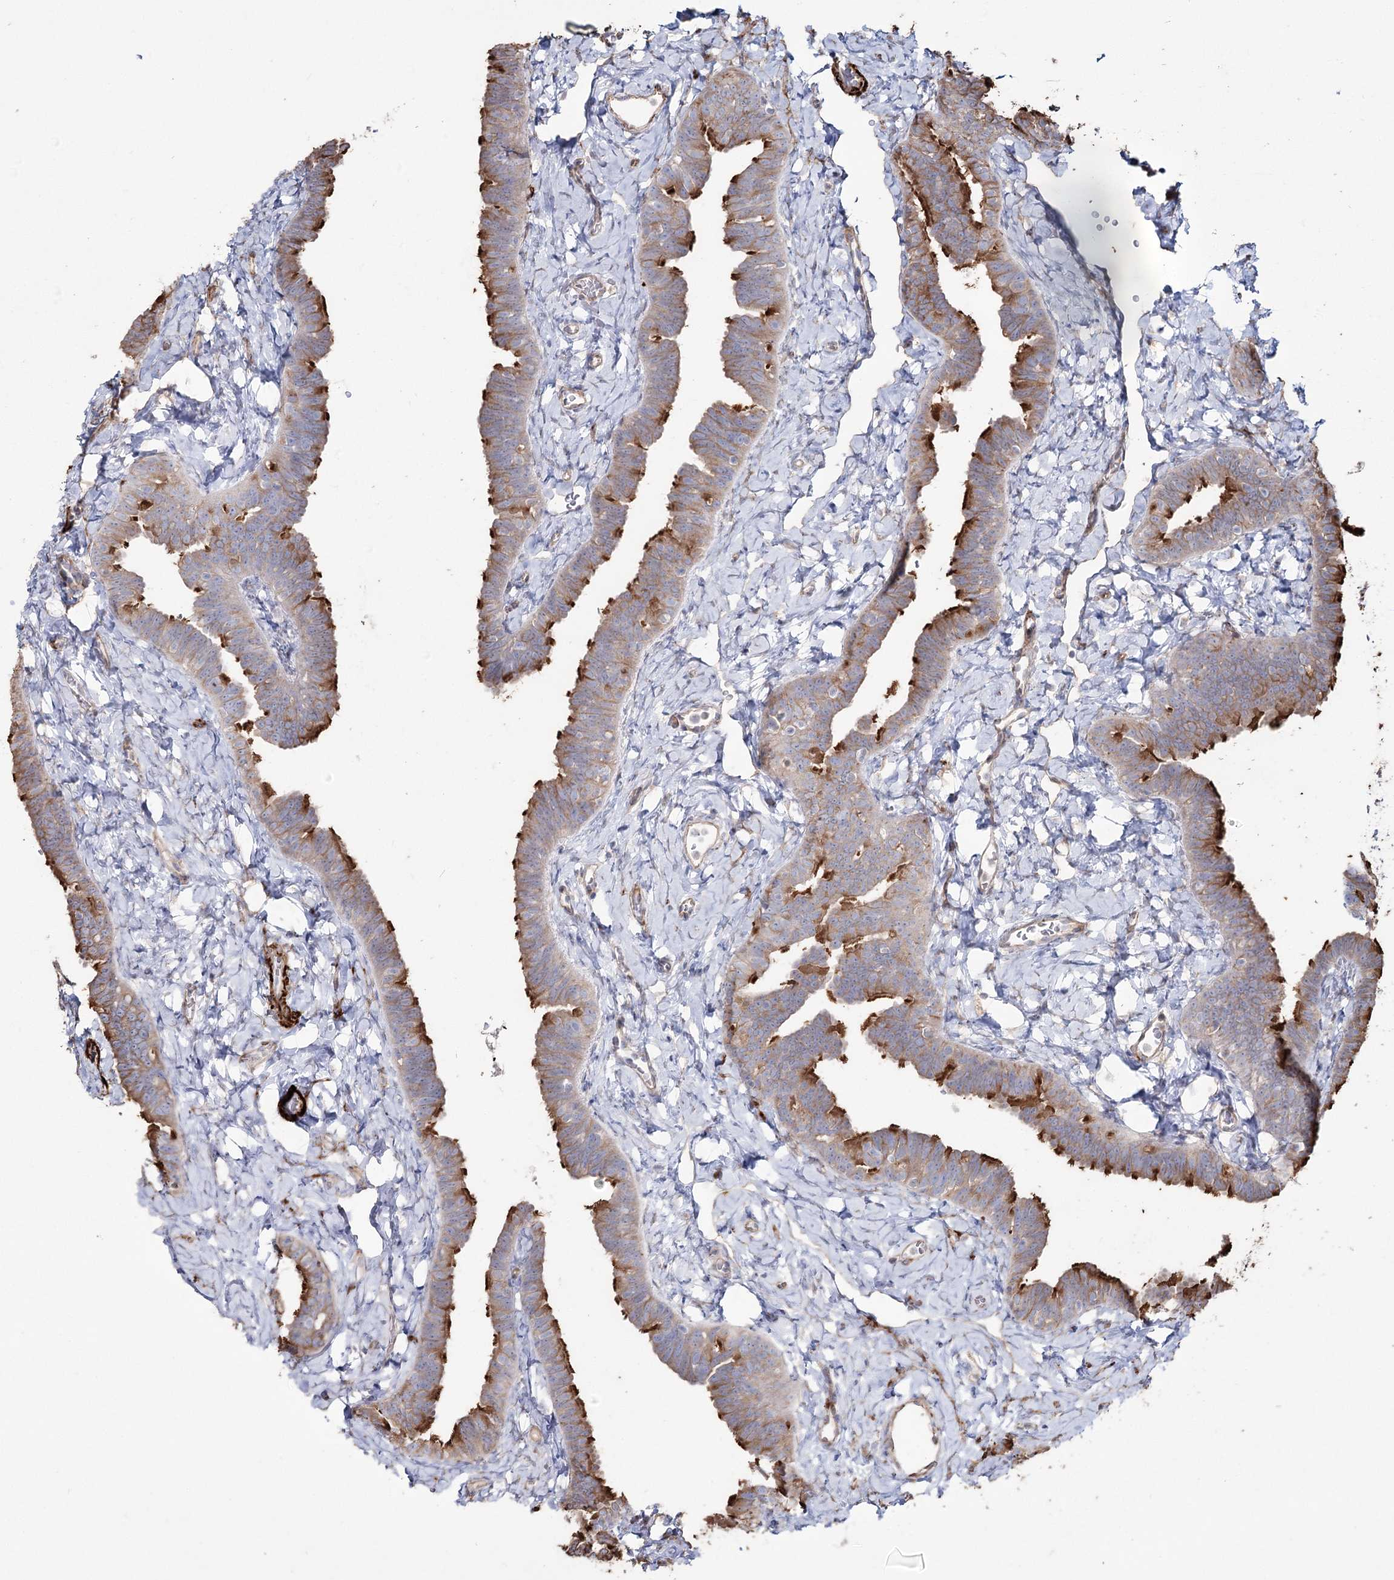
{"staining": {"intensity": "strong", "quantity": "25%-75%", "location": "cytoplasmic/membranous"}, "tissue": "fallopian tube", "cell_type": "Glandular cells", "image_type": "normal", "snomed": [{"axis": "morphology", "description": "Normal tissue, NOS"}, {"axis": "topography", "description": "Fallopian tube"}], "caption": "A high-resolution photomicrograph shows immunohistochemistry staining of unremarkable fallopian tube, which exhibits strong cytoplasmic/membranous staining in approximately 25%-75% of glandular cells.", "gene": "SUMF1", "patient": {"sex": "female", "age": 65}}